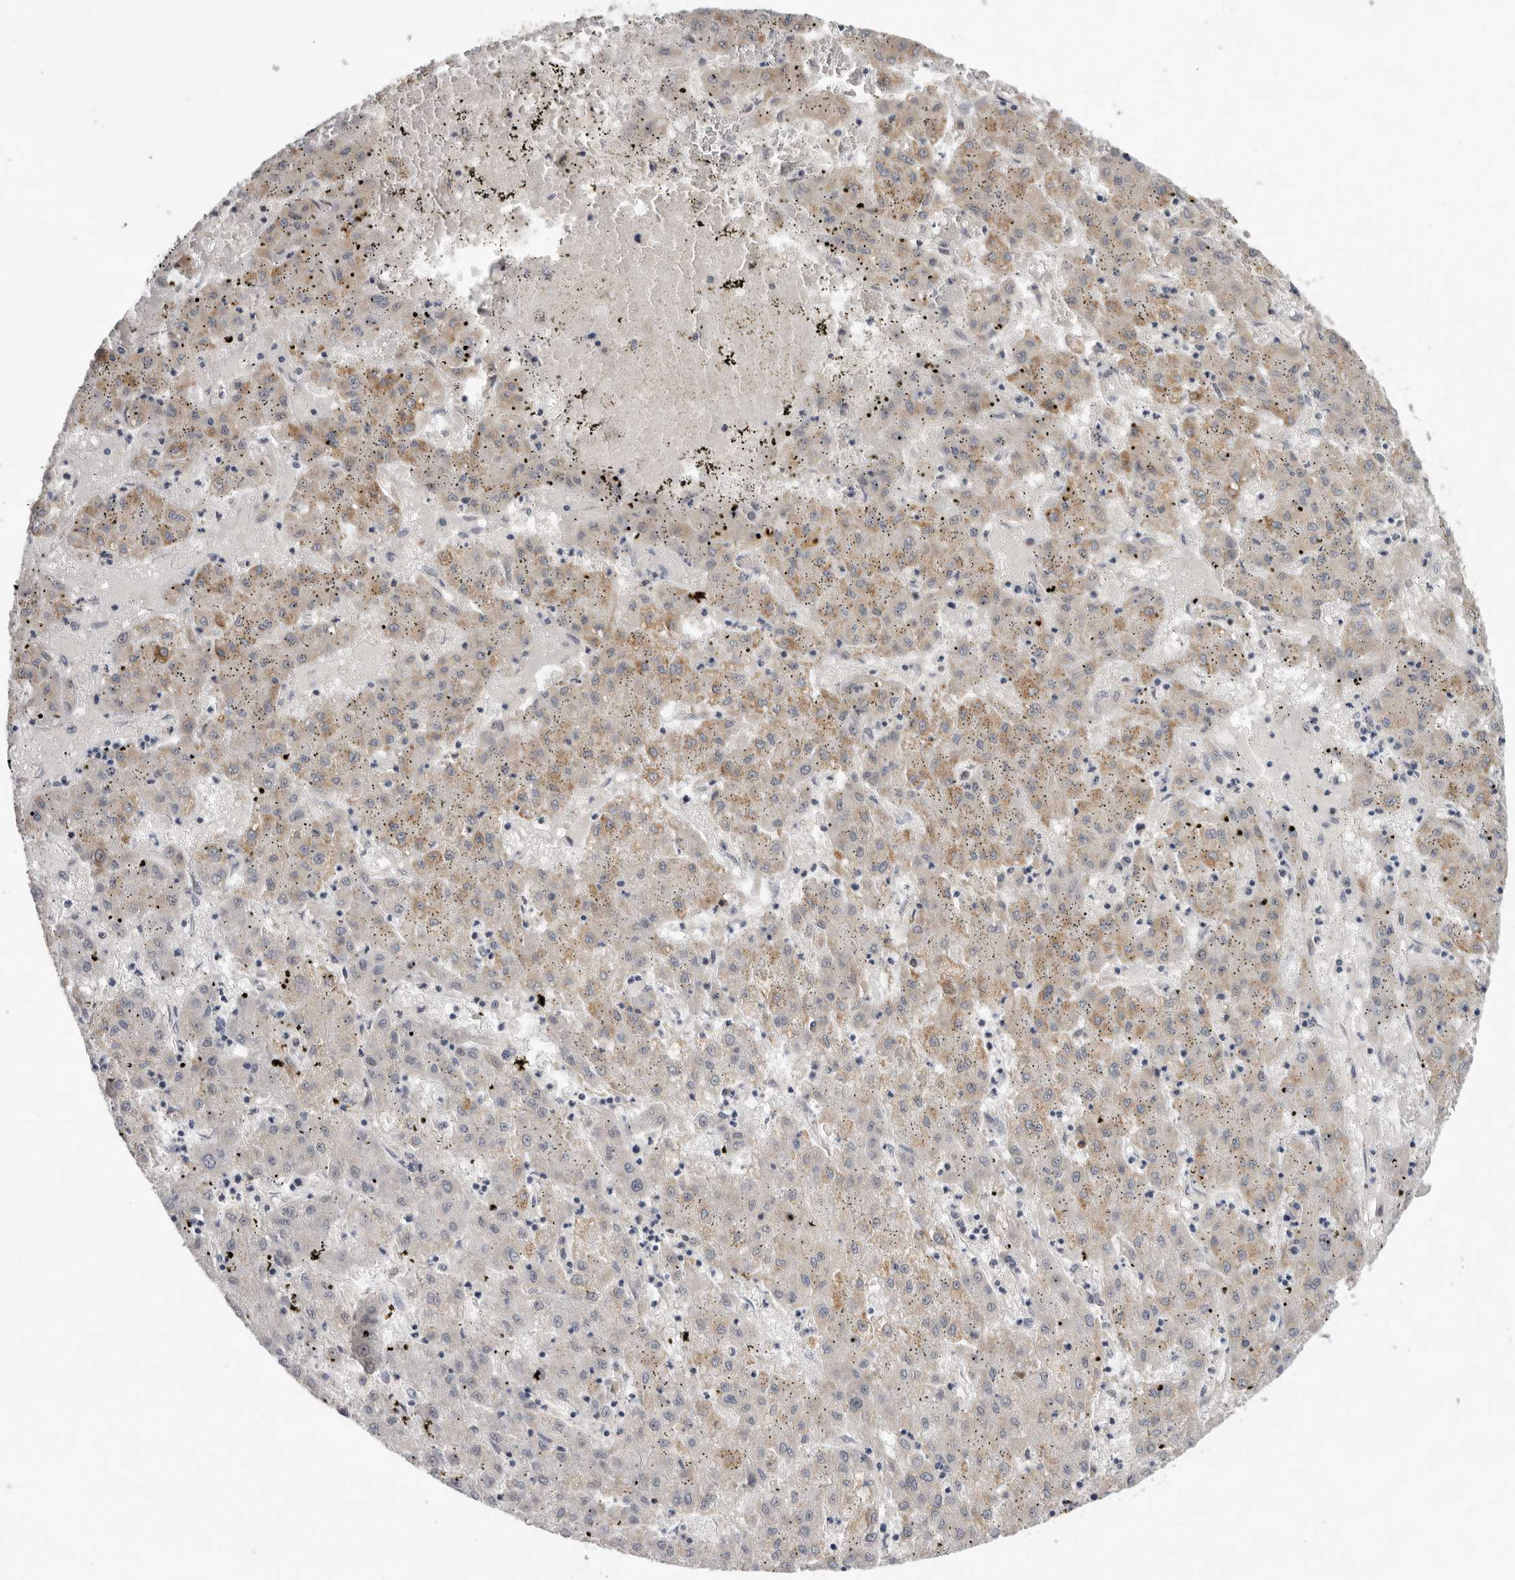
{"staining": {"intensity": "moderate", "quantity": "<25%", "location": "cytoplasmic/membranous"}, "tissue": "liver cancer", "cell_type": "Tumor cells", "image_type": "cancer", "snomed": [{"axis": "morphology", "description": "Carcinoma, Hepatocellular, NOS"}, {"axis": "topography", "description": "Liver"}], "caption": "DAB (3,3'-diaminobenzidine) immunohistochemical staining of human hepatocellular carcinoma (liver) displays moderate cytoplasmic/membranous protein staining in about <25% of tumor cells.", "gene": "BRCA2", "patient": {"sex": "male", "age": 72}}